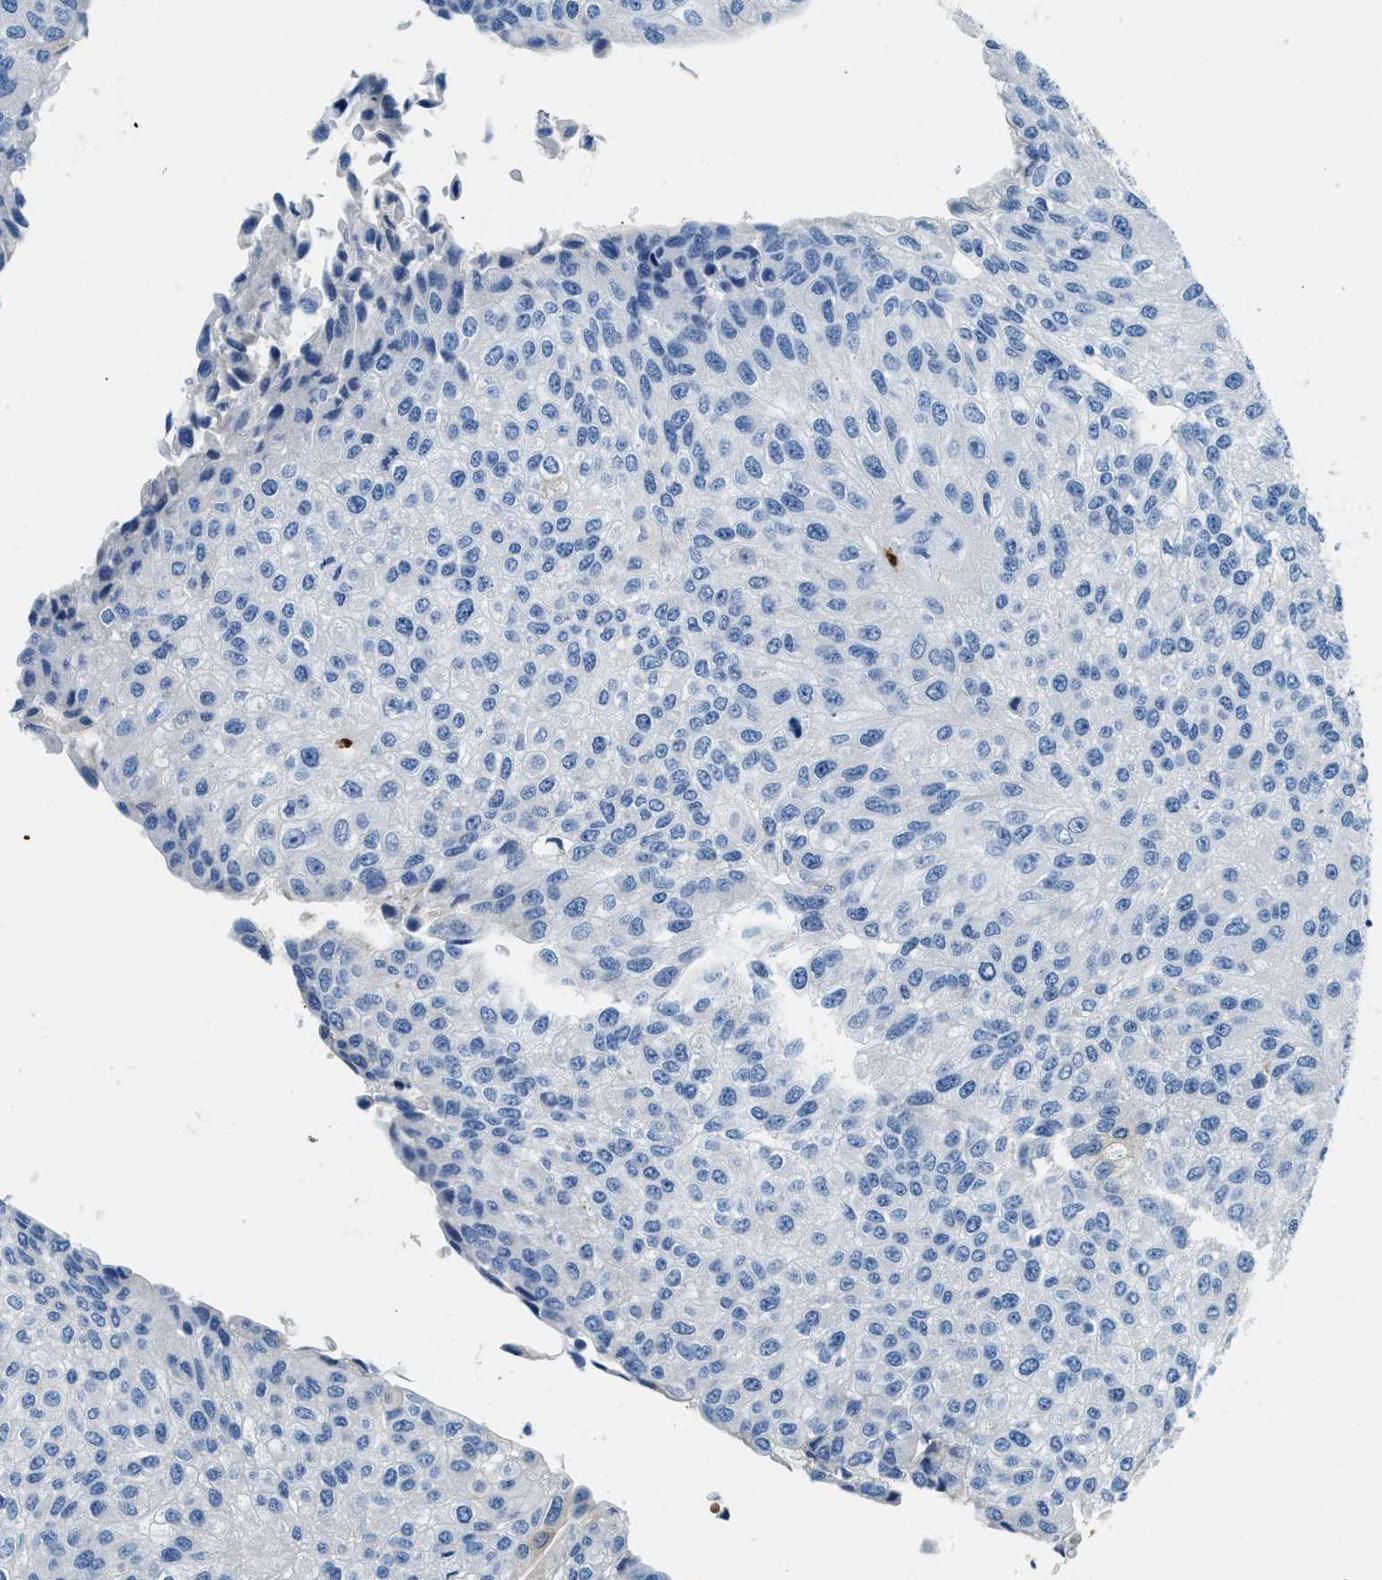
{"staining": {"intensity": "negative", "quantity": "none", "location": "none"}, "tissue": "urothelial cancer", "cell_type": "Tumor cells", "image_type": "cancer", "snomed": [{"axis": "morphology", "description": "Urothelial carcinoma, High grade"}, {"axis": "topography", "description": "Kidney"}, {"axis": "topography", "description": "Urinary bladder"}], "caption": "DAB immunohistochemical staining of human urothelial cancer reveals no significant staining in tumor cells. The staining was performed using DAB to visualize the protein expression in brown, while the nuclei were stained in blue with hematoxylin (Magnification: 20x).", "gene": "ANXA3", "patient": {"sex": "male", "age": 77}}